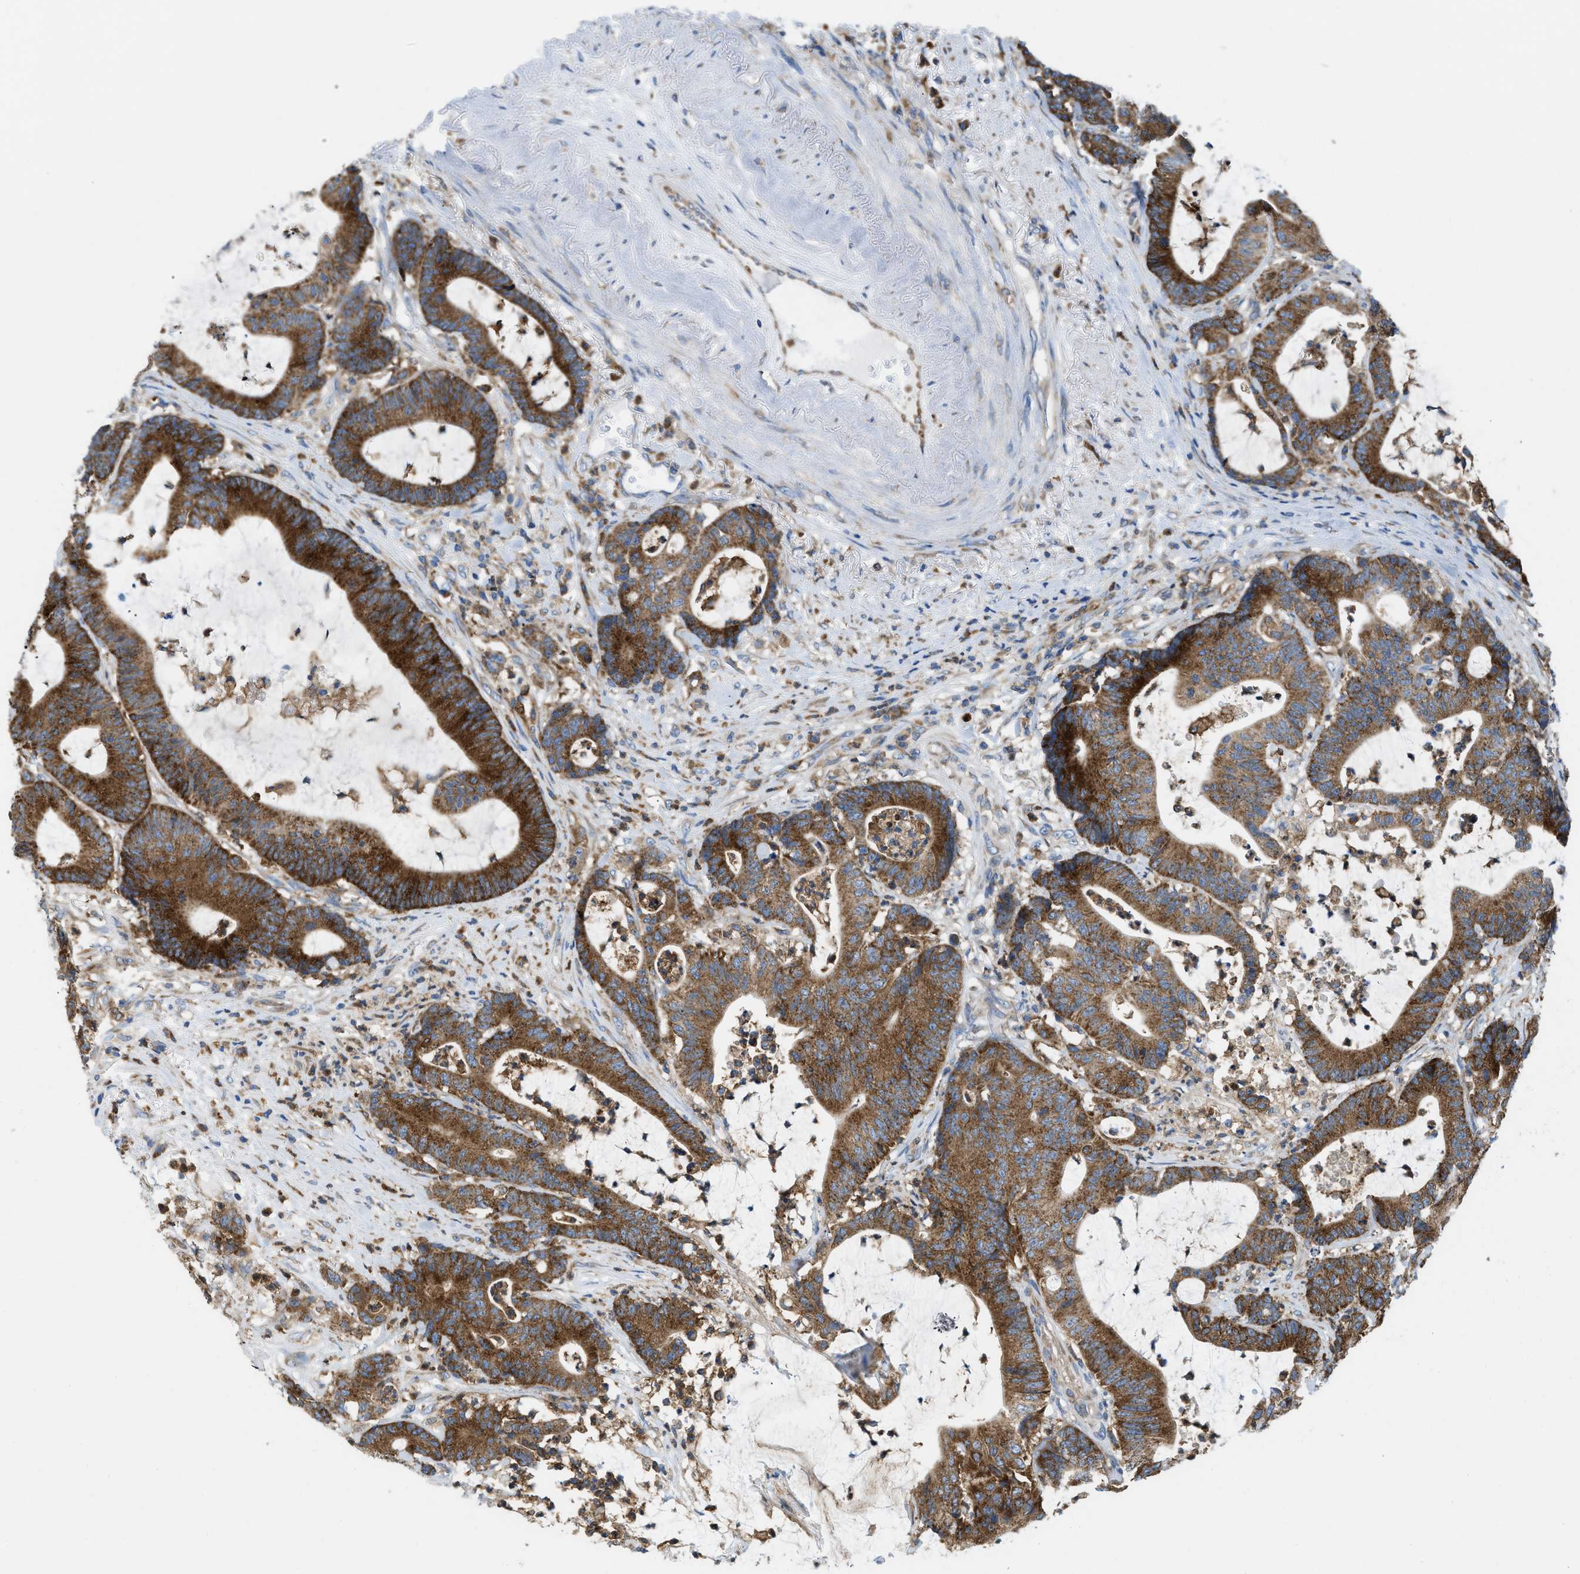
{"staining": {"intensity": "strong", "quantity": ">75%", "location": "cytoplasmic/membranous"}, "tissue": "colorectal cancer", "cell_type": "Tumor cells", "image_type": "cancer", "snomed": [{"axis": "morphology", "description": "Adenocarcinoma, NOS"}, {"axis": "topography", "description": "Colon"}], "caption": "High-power microscopy captured an immunohistochemistry micrograph of colorectal adenocarcinoma, revealing strong cytoplasmic/membranous positivity in about >75% of tumor cells. The staining is performed using DAB brown chromogen to label protein expression. The nuclei are counter-stained blue using hematoxylin.", "gene": "GPAT4", "patient": {"sex": "female", "age": 84}}